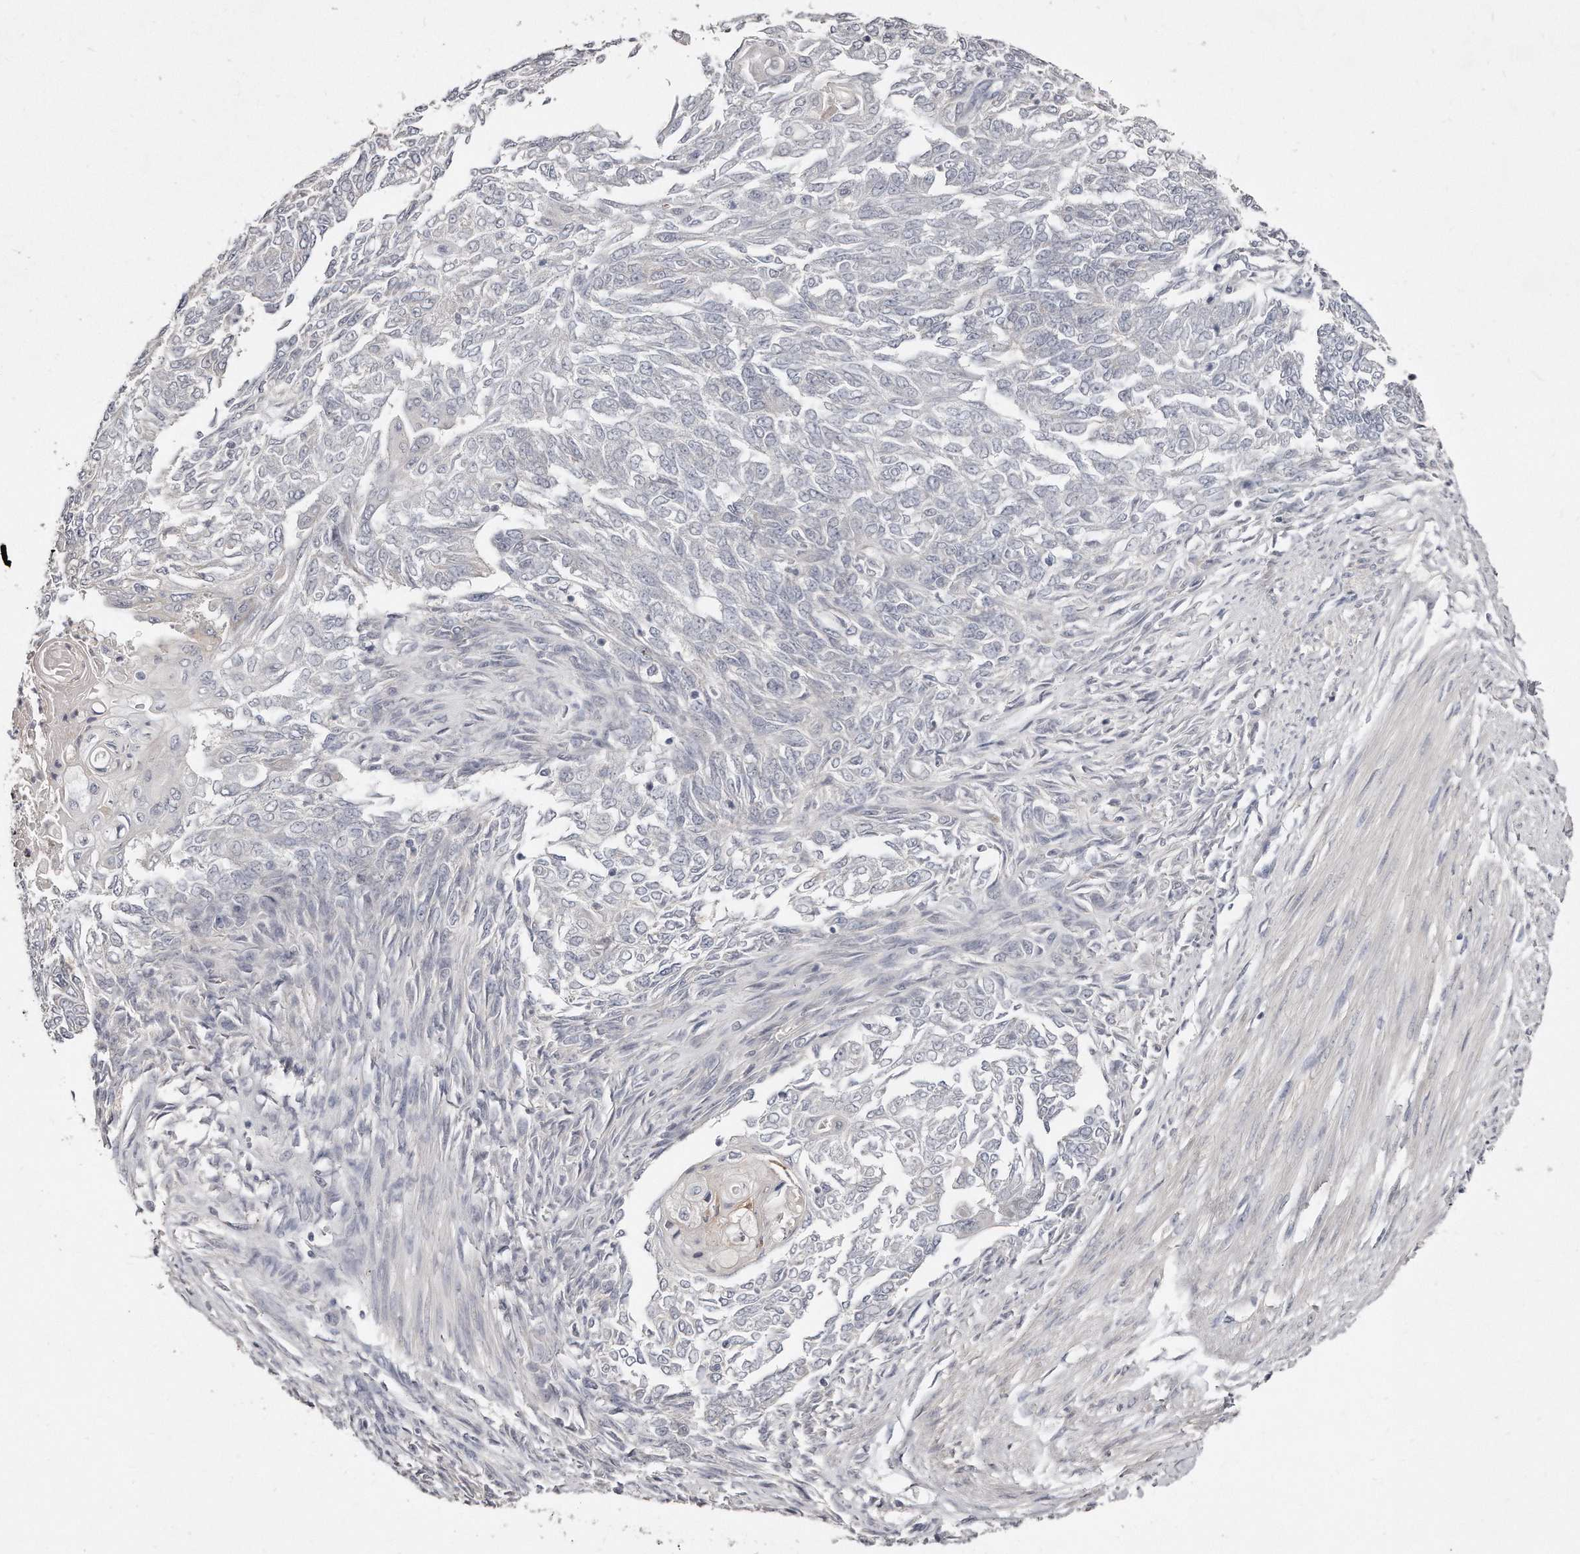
{"staining": {"intensity": "negative", "quantity": "none", "location": "none"}, "tissue": "endometrial cancer", "cell_type": "Tumor cells", "image_type": "cancer", "snomed": [{"axis": "morphology", "description": "Adenocarcinoma, NOS"}, {"axis": "topography", "description": "Endometrium"}], "caption": "An immunohistochemistry histopathology image of endometrial cancer is shown. There is no staining in tumor cells of endometrial cancer.", "gene": "TTLL4", "patient": {"sex": "female", "age": 32}}